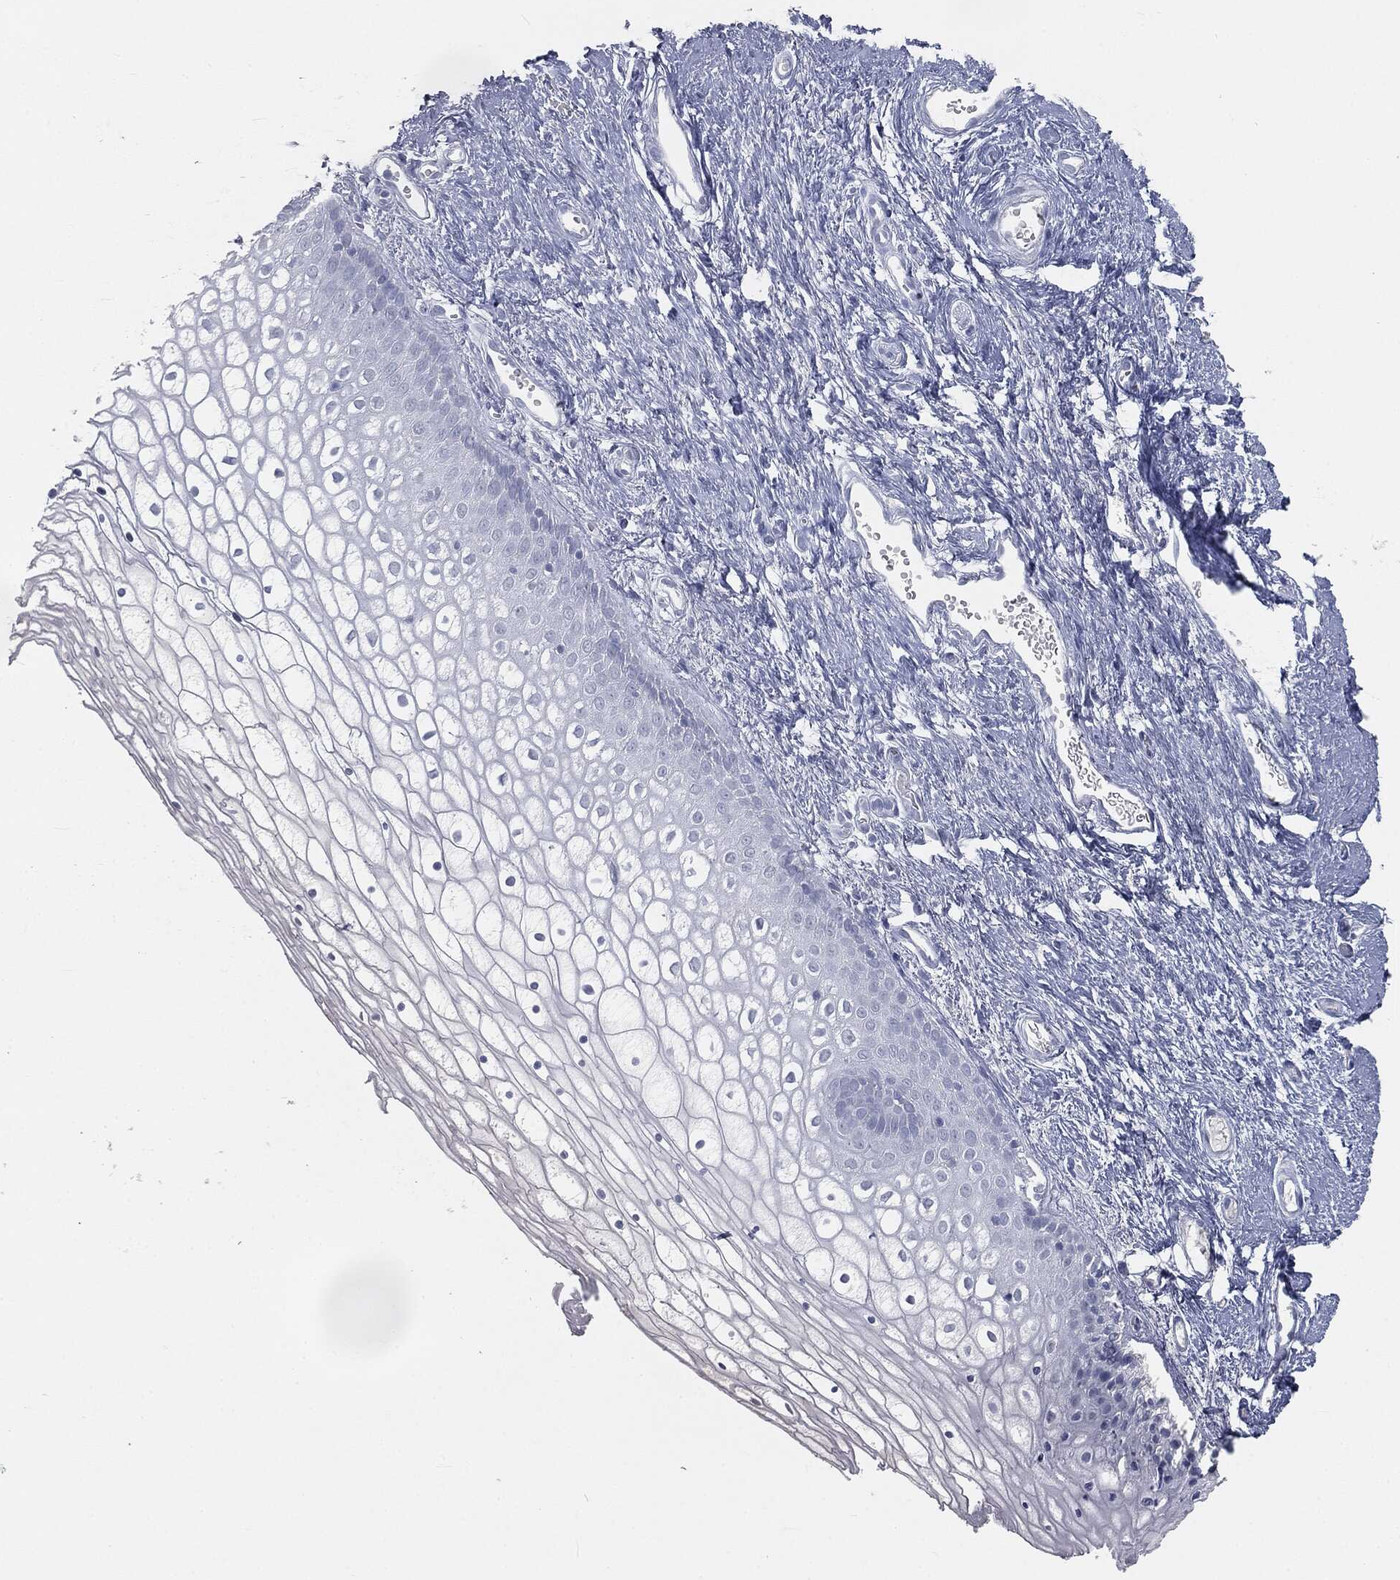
{"staining": {"intensity": "negative", "quantity": "none", "location": "none"}, "tissue": "vagina", "cell_type": "Squamous epithelial cells", "image_type": "normal", "snomed": [{"axis": "morphology", "description": "Normal tissue, NOS"}, {"axis": "topography", "description": "Vagina"}], "caption": "An immunohistochemistry (IHC) image of unremarkable vagina is shown. There is no staining in squamous epithelial cells of vagina. Nuclei are stained in blue.", "gene": "PRAME", "patient": {"sex": "female", "age": 32}}